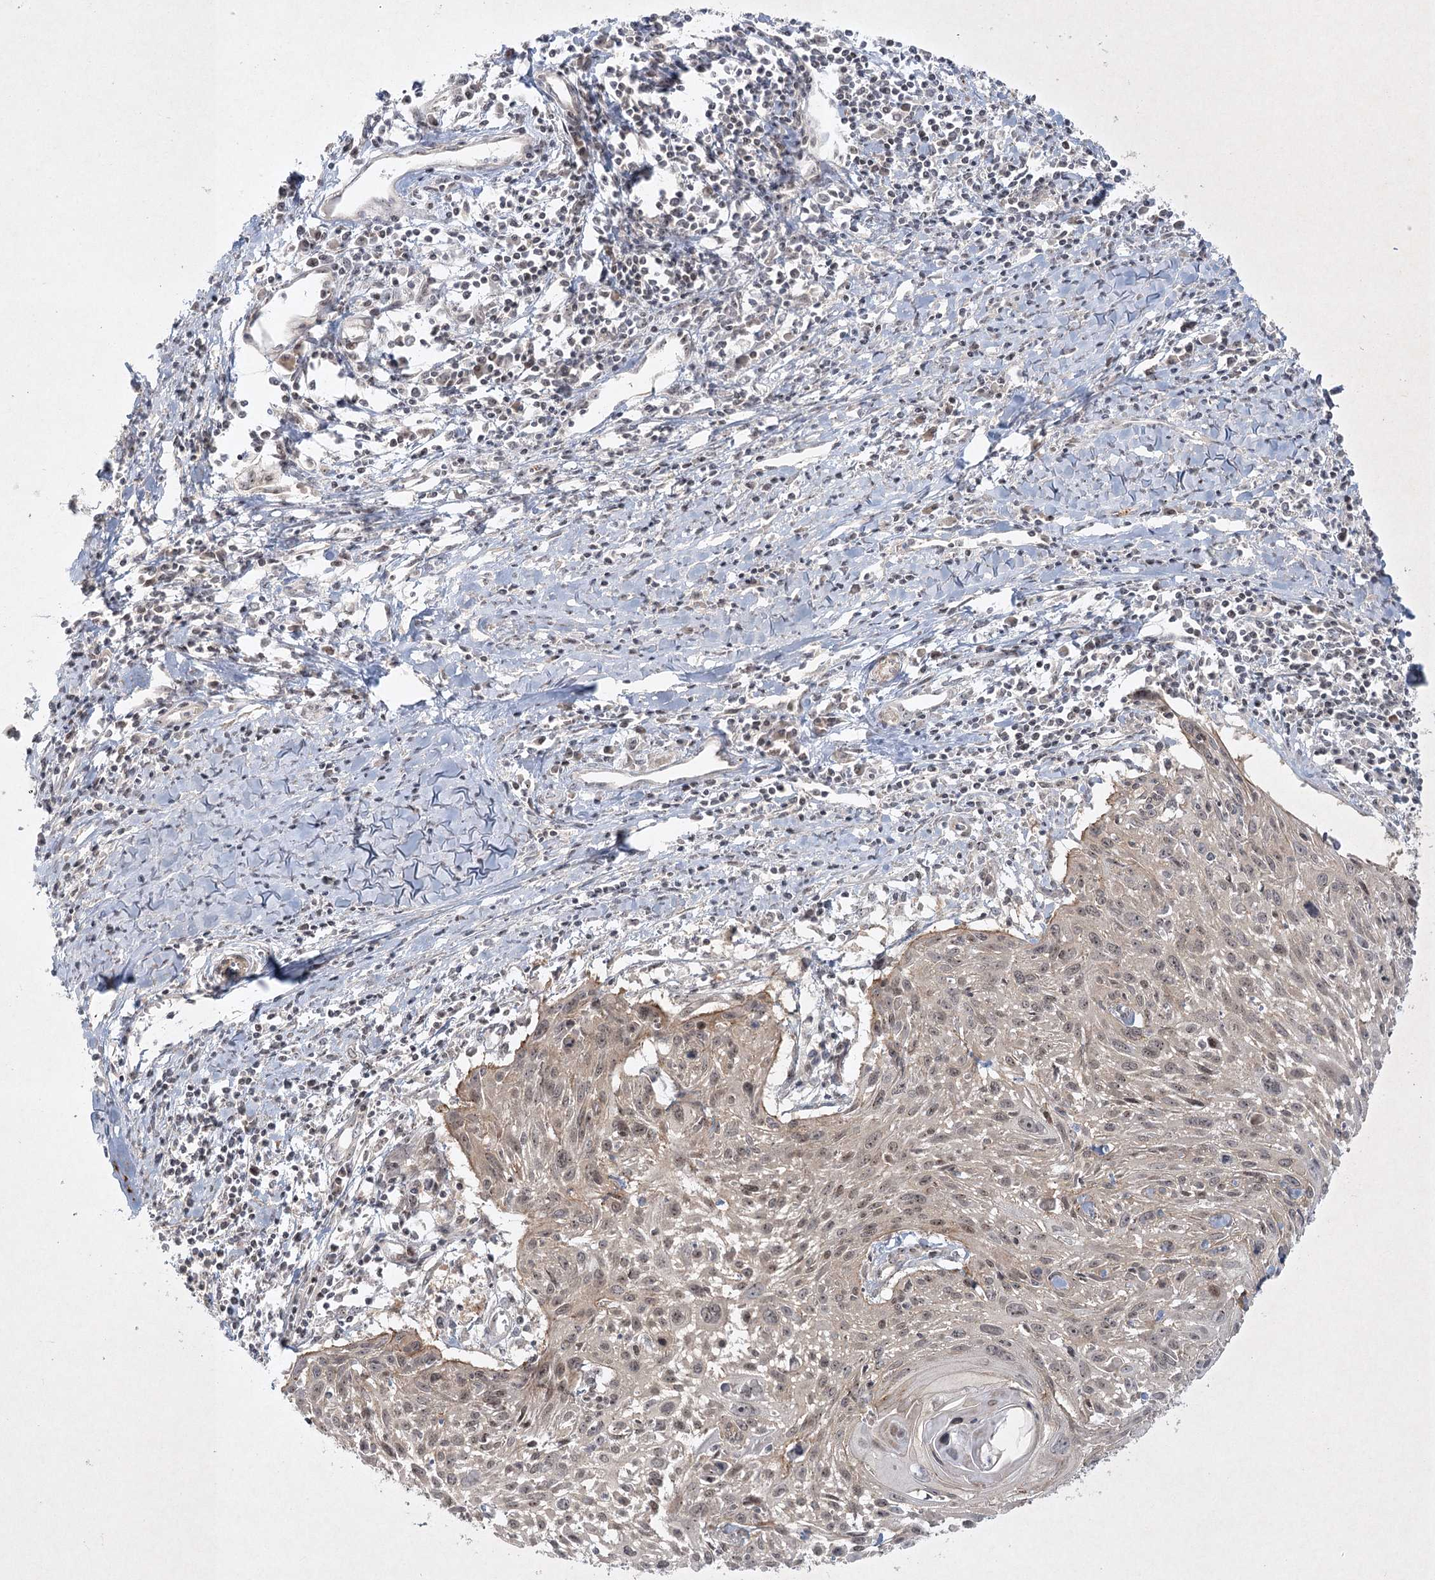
{"staining": {"intensity": "weak", "quantity": "<25%", "location": "nuclear"}, "tissue": "cervical cancer", "cell_type": "Tumor cells", "image_type": "cancer", "snomed": [{"axis": "morphology", "description": "Squamous cell carcinoma, NOS"}, {"axis": "topography", "description": "Cervix"}], "caption": "This is a histopathology image of immunohistochemistry (IHC) staining of cervical cancer (squamous cell carcinoma), which shows no staining in tumor cells. The staining is performed using DAB (3,3'-diaminobenzidine) brown chromogen with nuclei counter-stained in using hematoxylin.", "gene": "SH2D3A", "patient": {"sex": "female", "age": 51}}